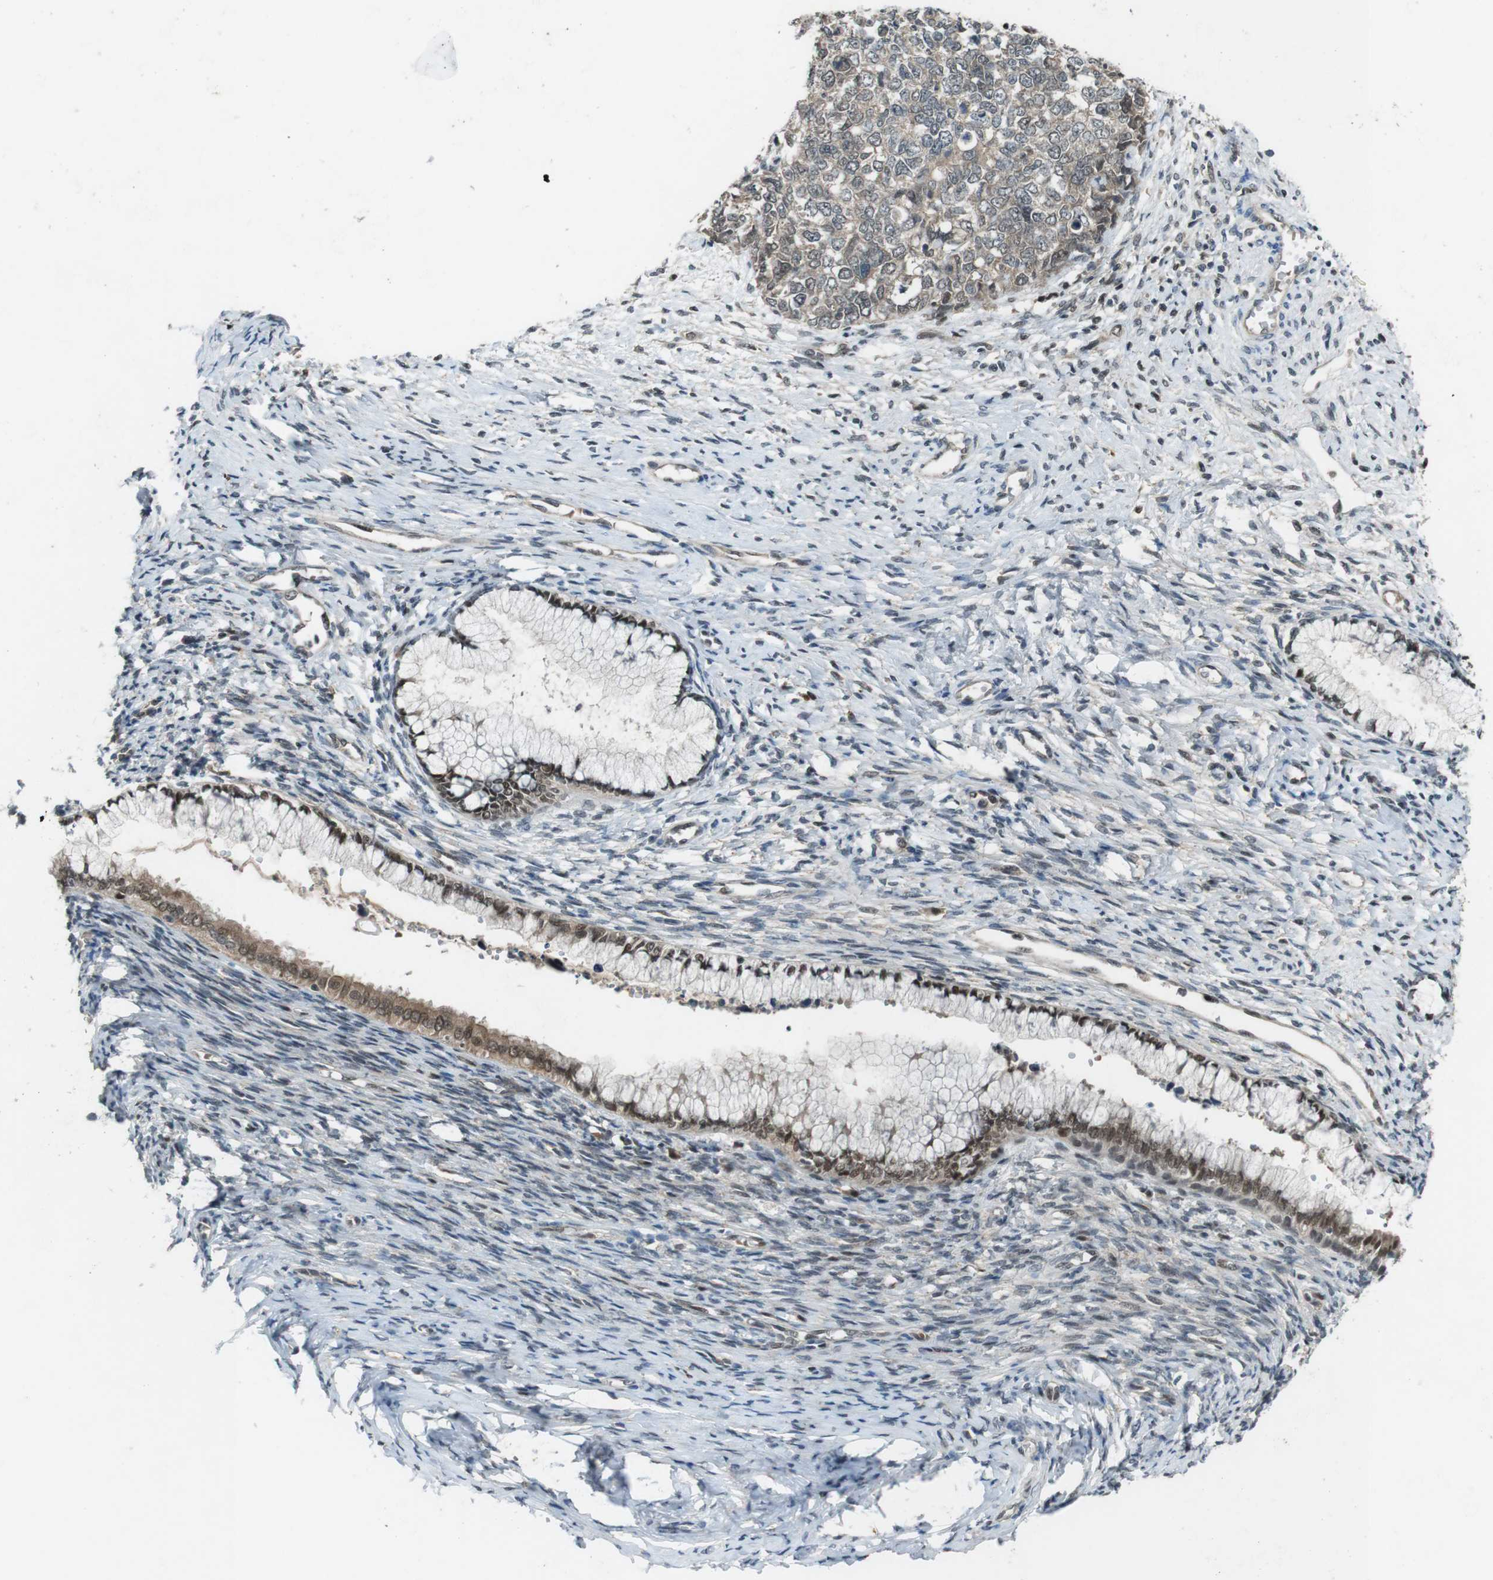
{"staining": {"intensity": "weak", "quantity": ">75%", "location": "cytoplasmic/membranous,nuclear"}, "tissue": "cervical cancer", "cell_type": "Tumor cells", "image_type": "cancer", "snomed": [{"axis": "morphology", "description": "Squamous cell carcinoma, NOS"}, {"axis": "topography", "description": "Cervix"}], "caption": "Immunohistochemistry (IHC) (DAB) staining of cervical squamous cell carcinoma displays weak cytoplasmic/membranous and nuclear protein expression in about >75% of tumor cells.", "gene": "MAPKAPK5", "patient": {"sex": "female", "age": 63}}